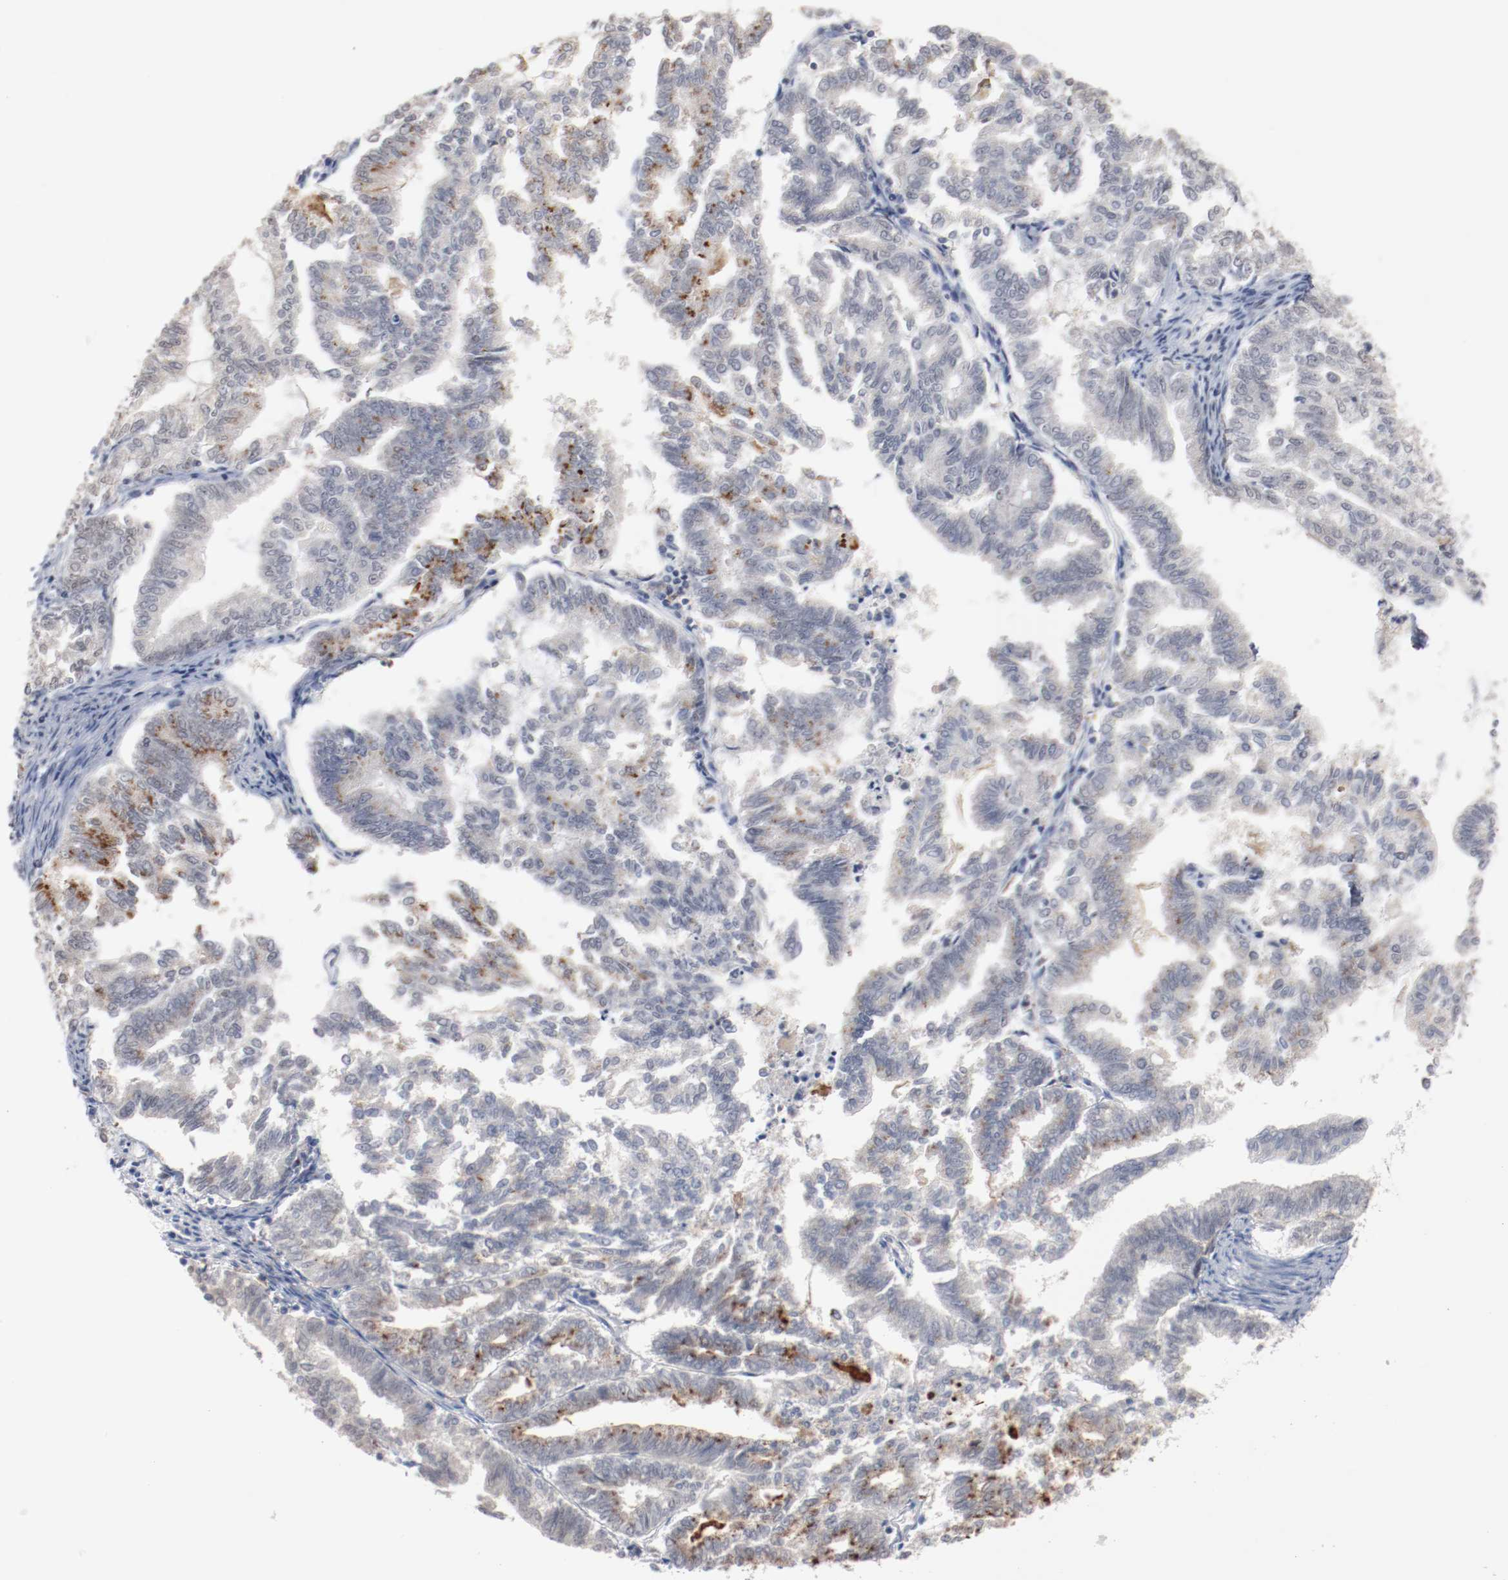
{"staining": {"intensity": "moderate", "quantity": "<25%", "location": "cytoplasmic/membranous"}, "tissue": "endometrial cancer", "cell_type": "Tumor cells", "image_type": "cancer", "snomed": [{"axis": "morphology", "description": "Adenocarcinoma, NOS"}, {"axis": "topography", "description": "Endometrium"}], "caption": "Moderate cytoplasmic/membranous expression is seen in approximately <25% of tumor cells in endometrial adenocarcinoma.", "gene": "ERICH1", "patient": {"sex": "female", "age": 79}}